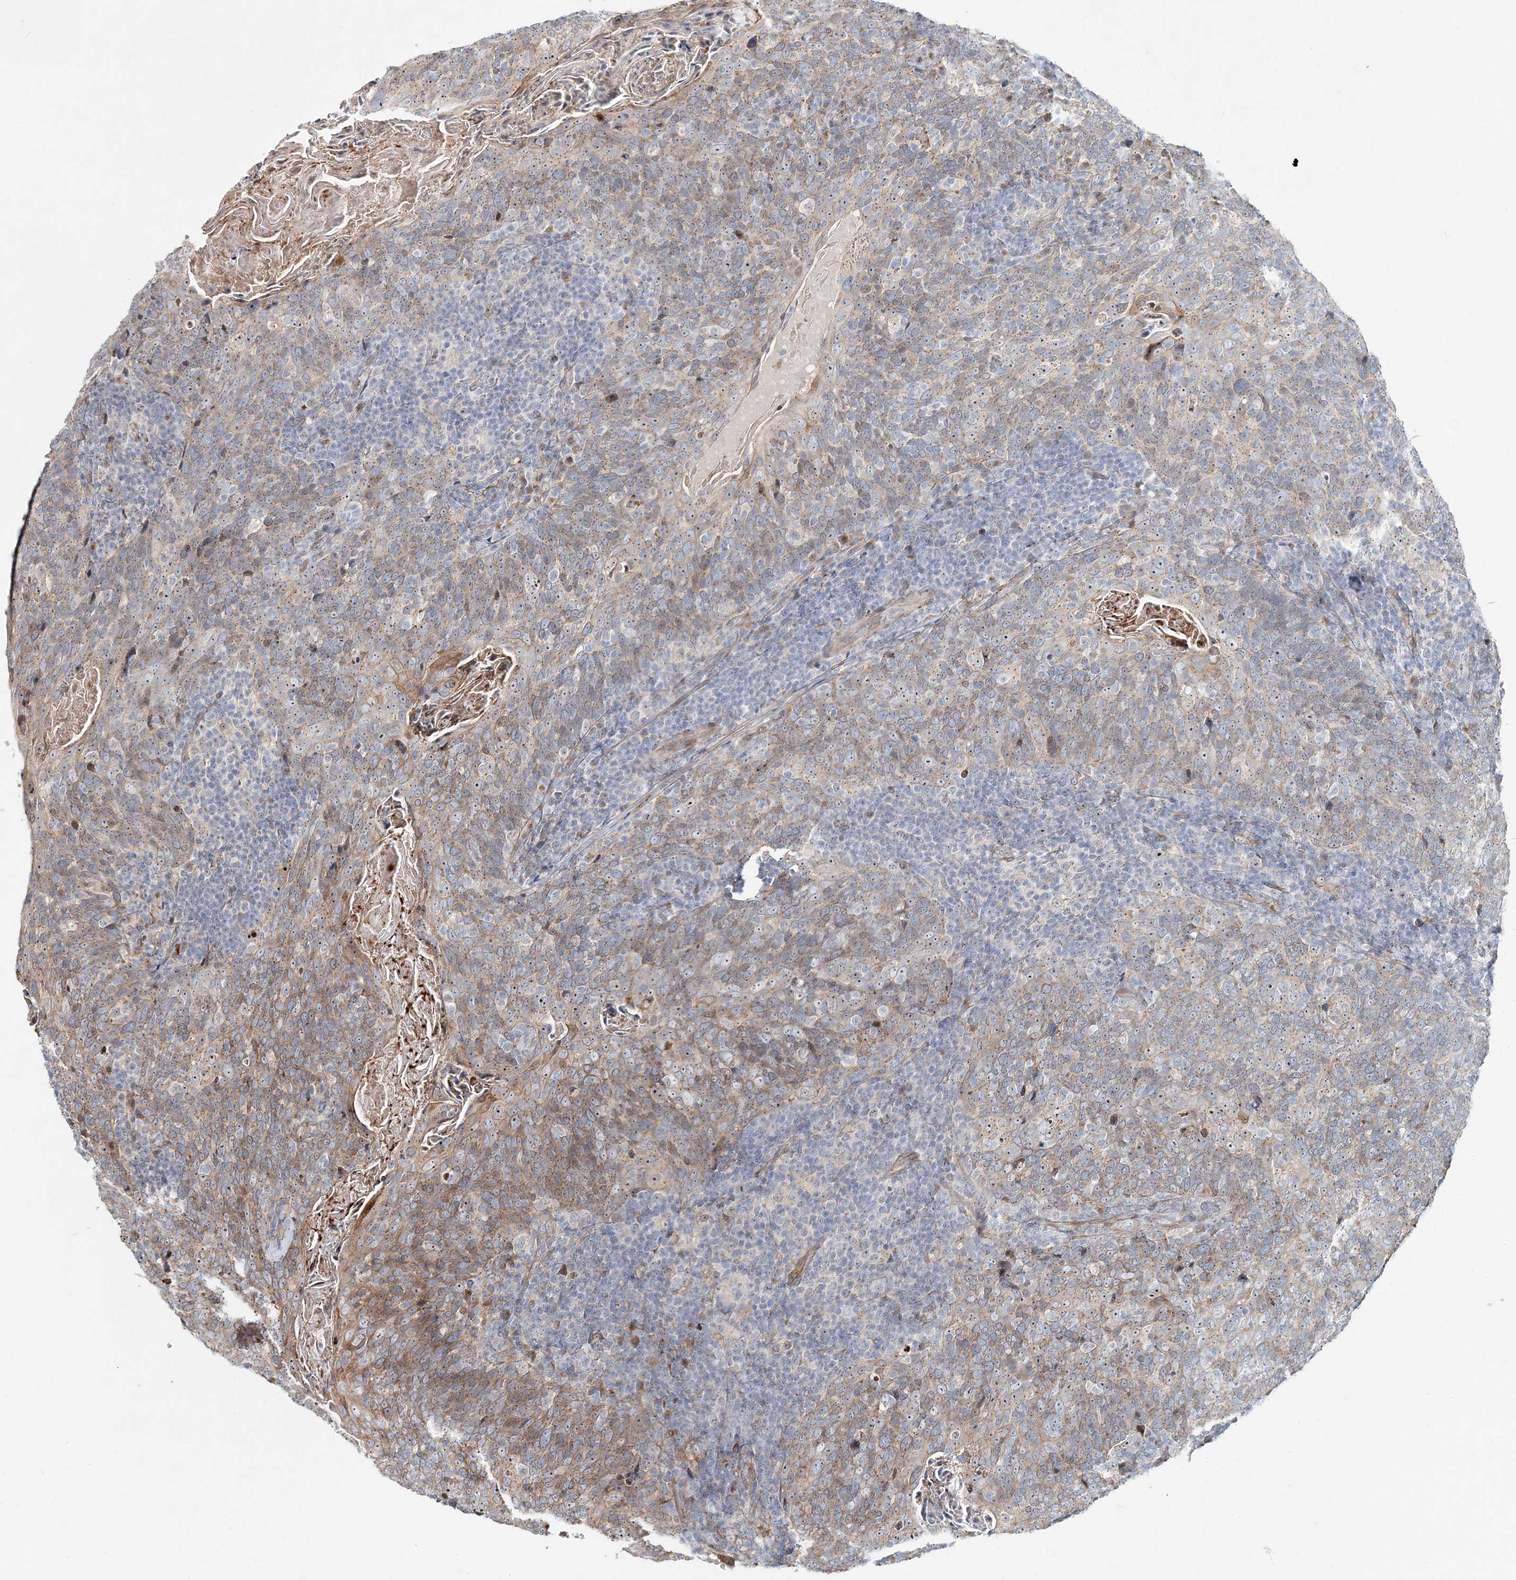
{"staining": {"intensity": "weak", "quantity": "<25%", "location": "cytoplasmic/membranous"}, "tissue": "head and neck cancer", "cell_type": "Tumor cells", "image_type": "cancer", "snomed": [{"axis": "morphology", "description": "Squamous cell carcinoma, NOS"}, {"axis": "morphology", "description": "Squamous cell carcinoma, metastatic, NOS"}, {"axis": "topography", "description": "Lymph node"}, {"axis": "topography", "description": "Head-Neck"}], "caption": "Tumor cells show no significant protein positivity in head and neck metastatic squamous cell carcinoma.", "gene": "CXXC5", "patient": {"sex": "male", "age": 62}}